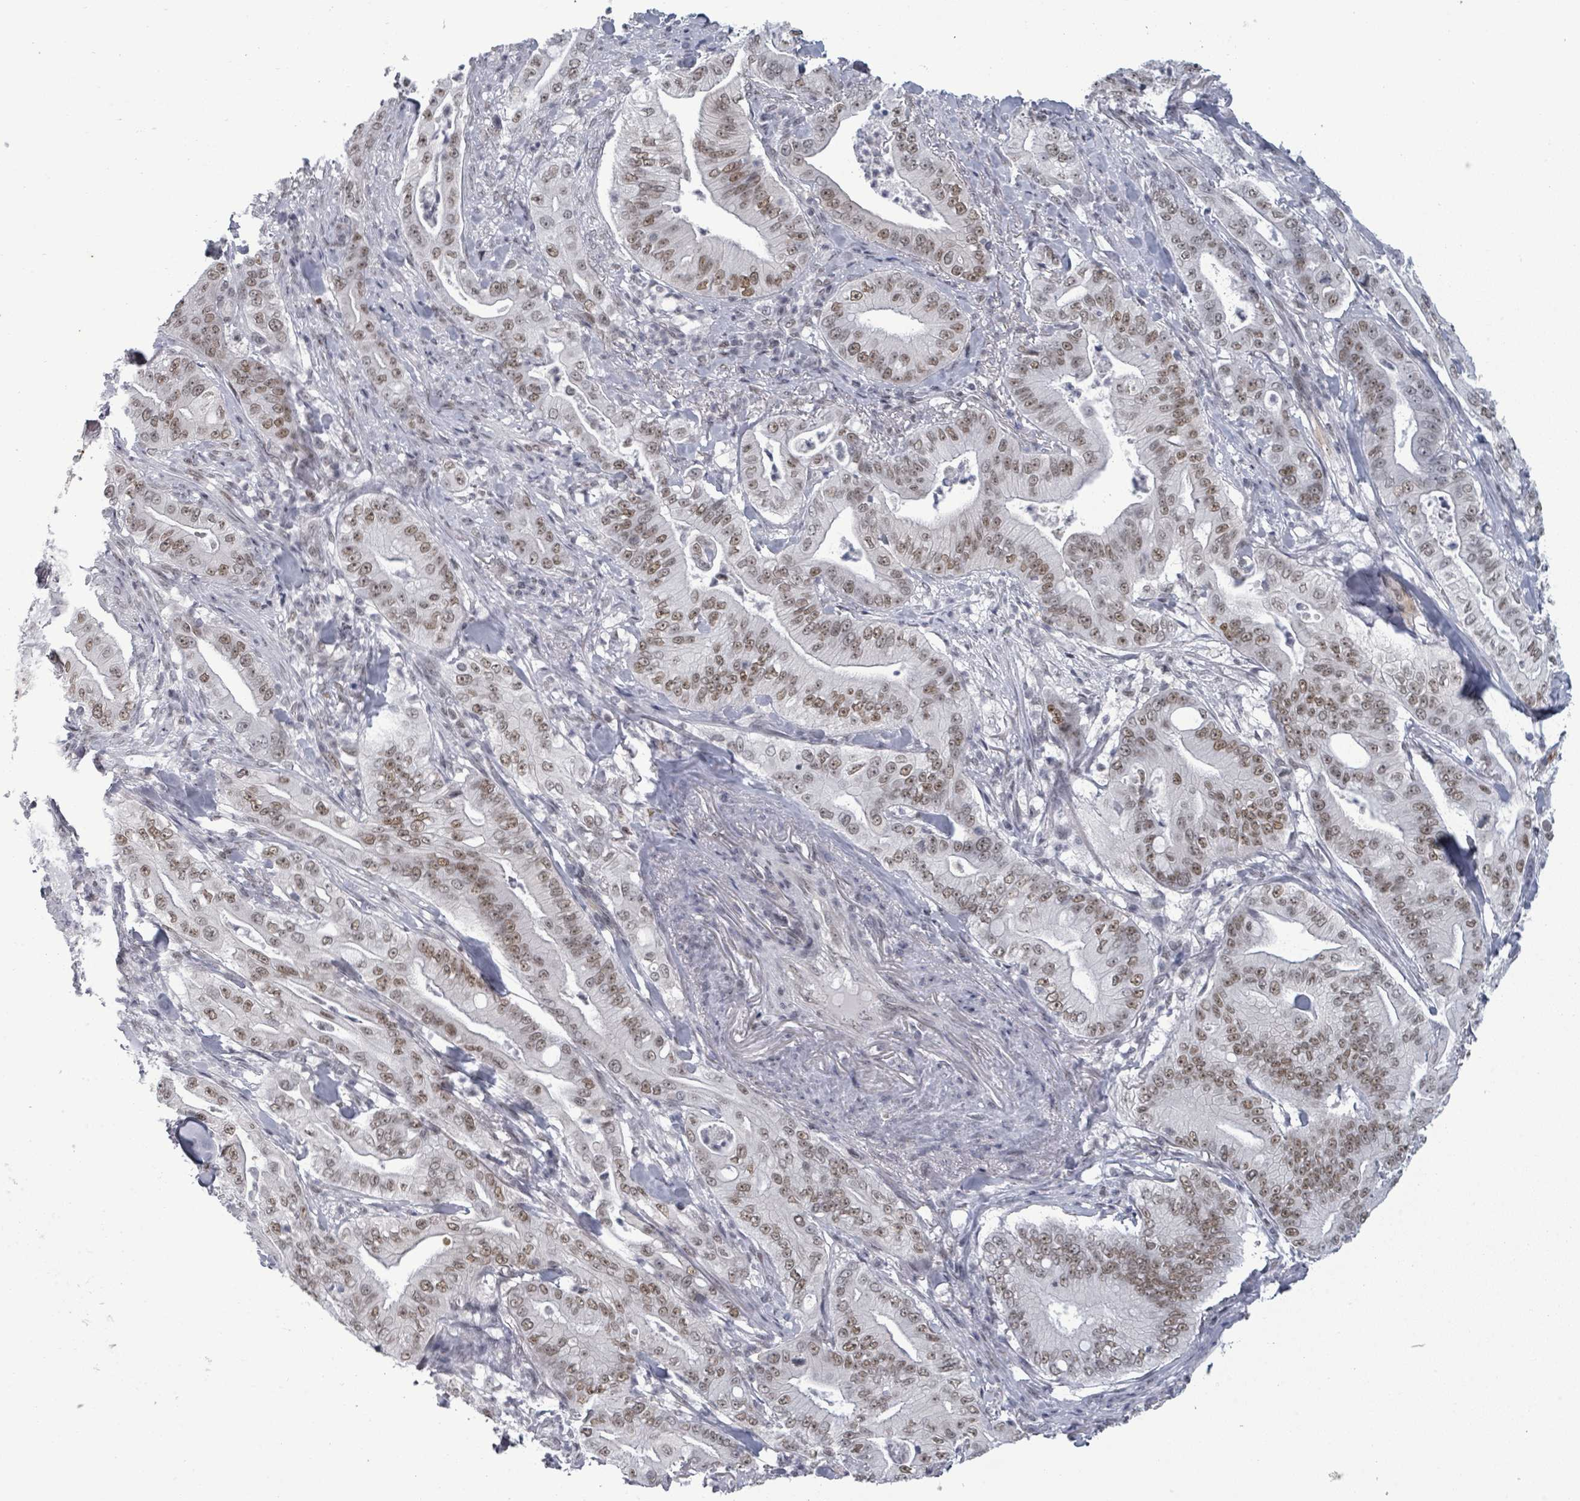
{"staining": {"intensity": "moderate", "quantity": "25%-75%", "location": "nuclear"}, "tissue": "pancreatic cancer", "cell_type": "Tumor cells", "image_type": "cancer", "snomed": [{"axis": "morphology", "description": "Adenocarcinoma, NOS"}, {"axis": "topography", "description": "Pancreas"}], "caption": "A photomicrograph of human adenocarcinoma (pancreatic) stained for a protein exhibits moderate nuclear brown staining in tumor cells.", "gene": "ERCC5", "patient": {"sex": "male", "age": 71}}